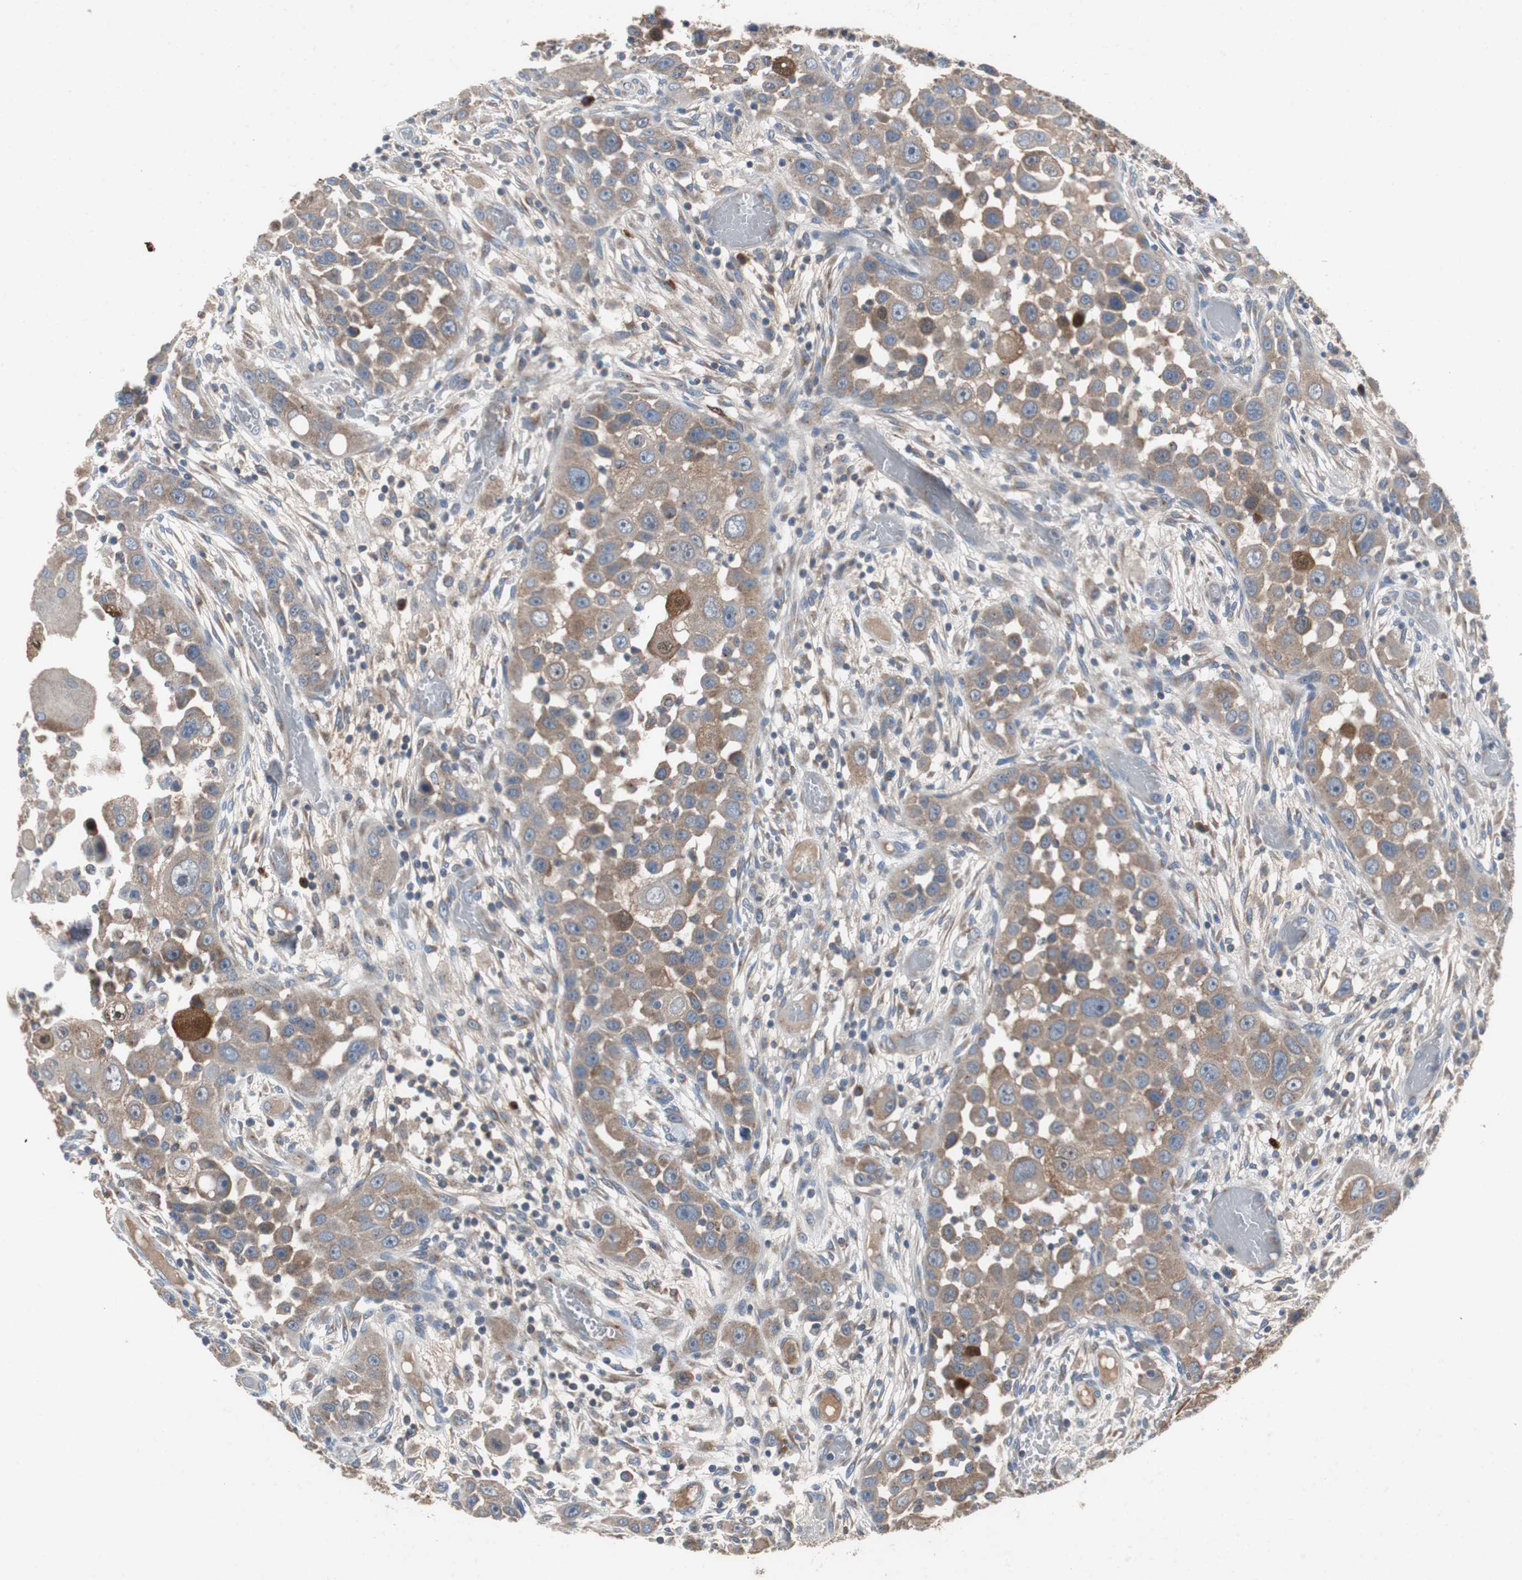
{"staining": {"intensity": "moderate", "quantity": ">75%", "location": "cytoplasmic/membranous"}, "tissue": "head and neck cancer", "cell_type": "Tumor cells", "image_type": "cancer", "snomed": [{"axis": "morphology", "description": "Carcinoma, NOS"}, {"axis": "topography", "description": "Head-Neck"}], "caption": "Immunohistochemistry (IHC) (DAB) staining of carcinoma (head and neck) demonstrates moderate cytoplasmic/membranous protein expression in about >75% of tumor cells. The protein is stained brown, and the nuclei are stained in blue (DAB (3,3'-diaminobenzidine) IHC with brightfield microscopy, high magnification).", "gene": "CALB2", "patient": {"sex": "male", "age": 87}}